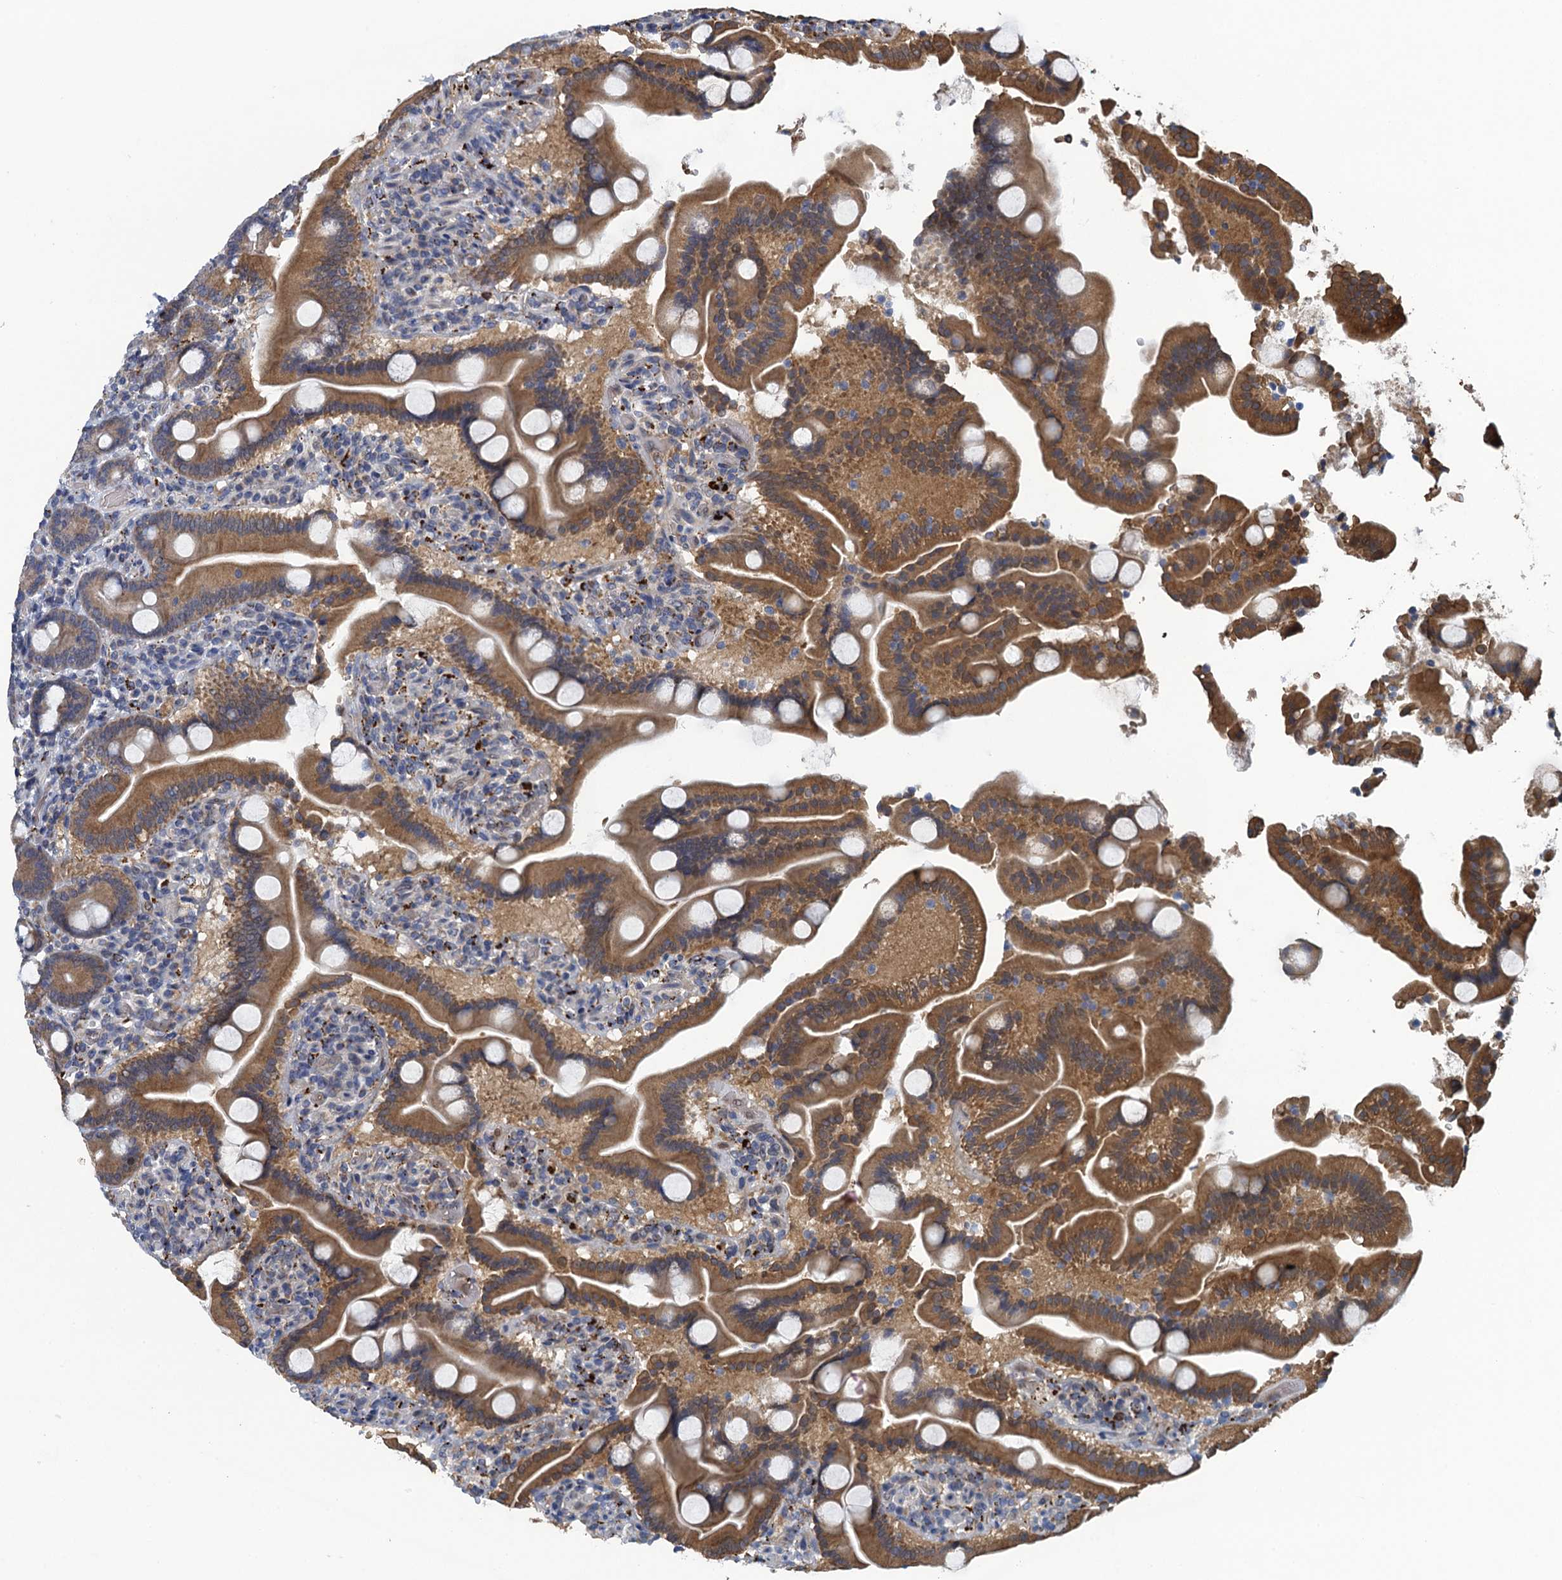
{"staining": {"intensity": "strong", "quantity": ">75%", "location": "cytoplasmic/membranous"}, "tissue": "duodenum", "cell_type": "Glandular cells", "image_type": "normal", "snomed": [{"axis": "morphology", "description": "Normal tissue, NOS"}, {"axis": "topography", "description": "Duodenum"}], "caption": "Duodenum stained with DAB (3,3'-diaminobenzidine) IHC shows high levels of strong cytoplasmic/membranous staining in about >75% of glandular cells.", "gene": "KBTBD8", "patient": {"sex": "male", "age": 55}}